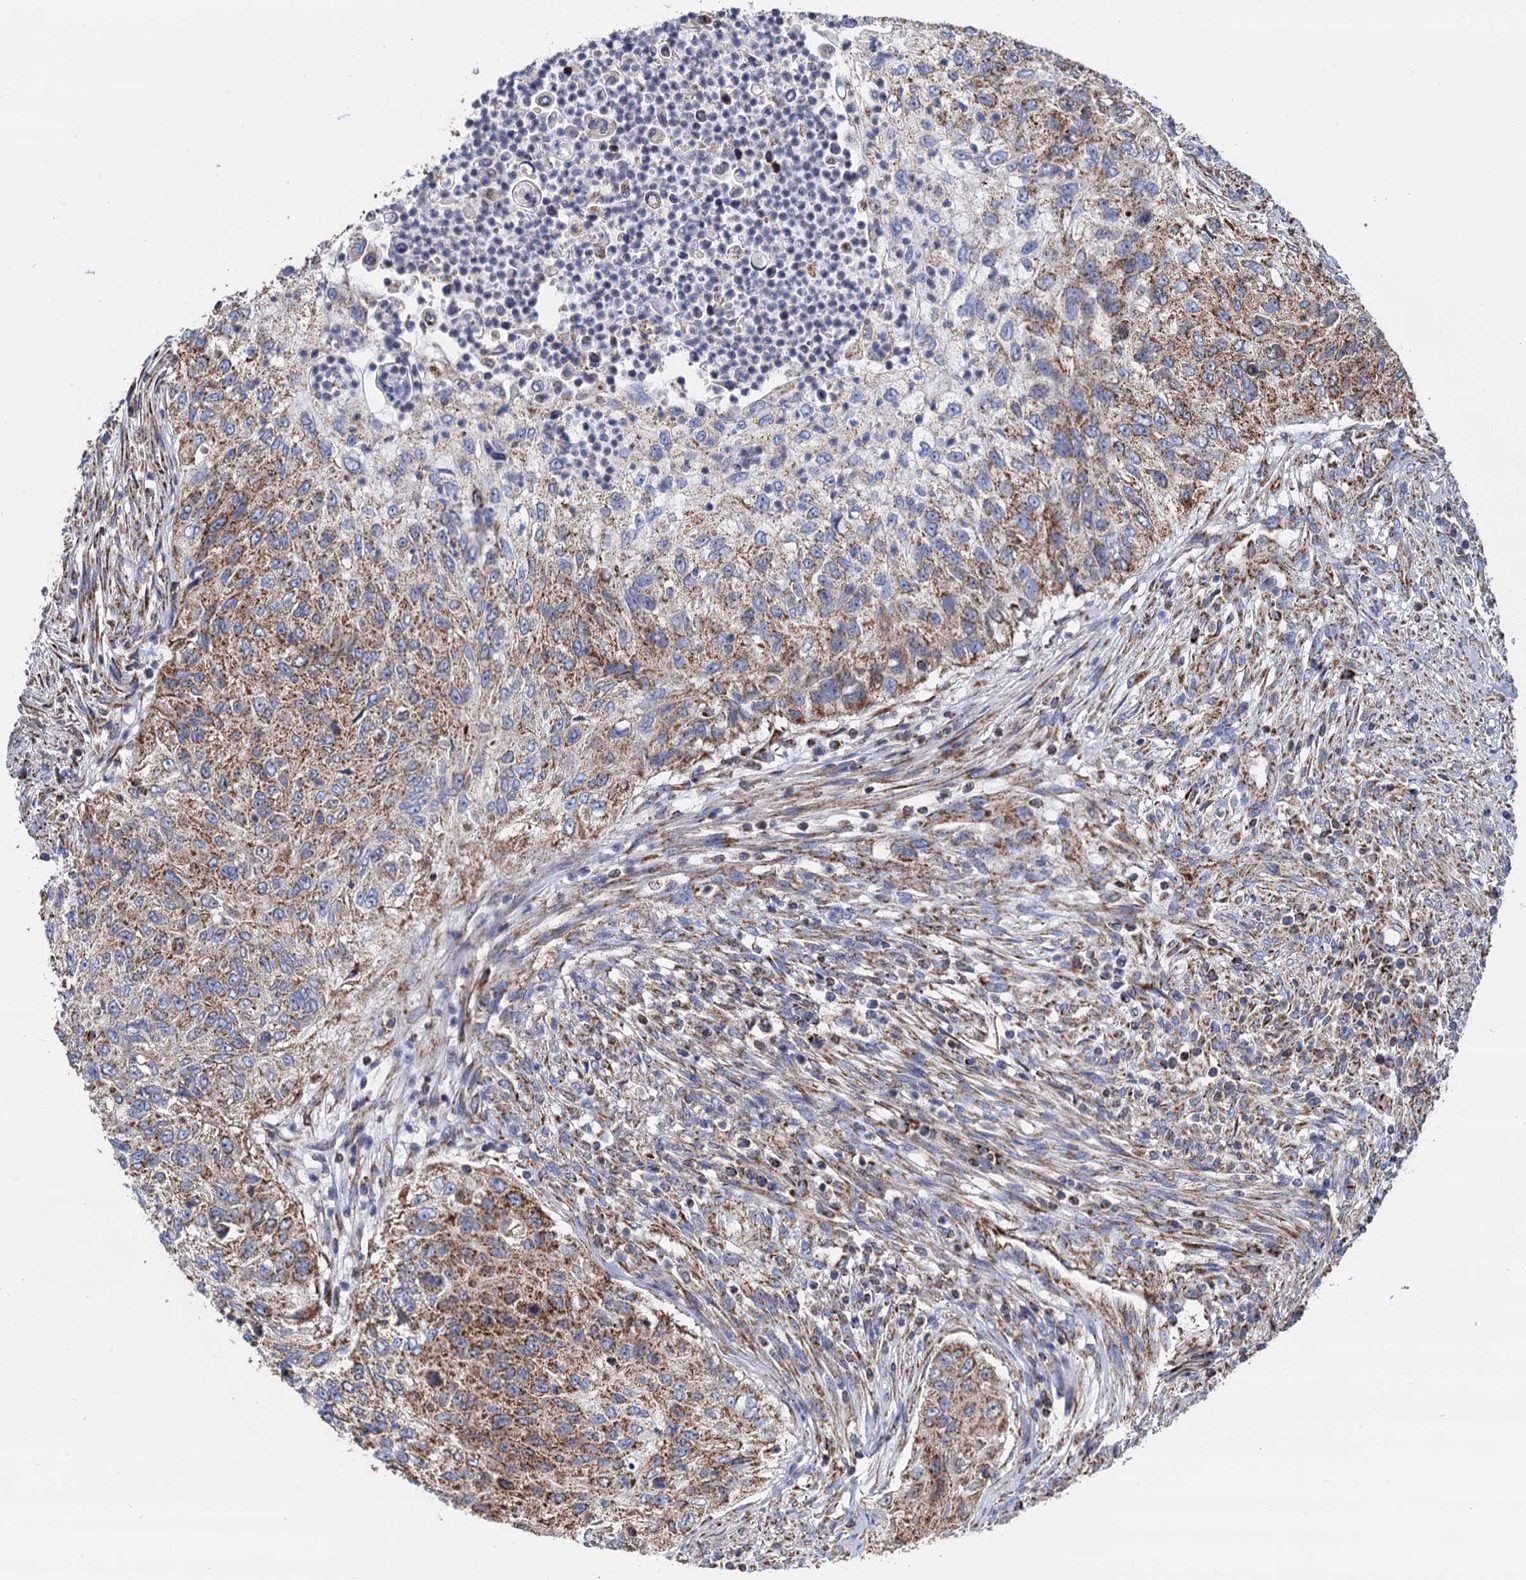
{"staining": {"intensity": "moderate", "quantity": "25%-75%", "location": "cytoplasmic/membranous"}, "tissue": "urothelial cancer", "cell_type": "Tumor cells", "image_type": "cancer", "snomed": [{"axis": "morphology", "description": "Urothelial carcinoma, High grade"}, {"axis": "topography", "description": "Urinary bladder"}], "caption": "Brown immunohistochemical staining in urothelial cancer exhibits moderate cytoplasmic/membranous positivity in about 25%-75% of tumor cells. (Brightfield microscopy of DAB IHC at high magnification).", "gene": "TIMM10", "patient": {"sex": "female", "age": 60}}